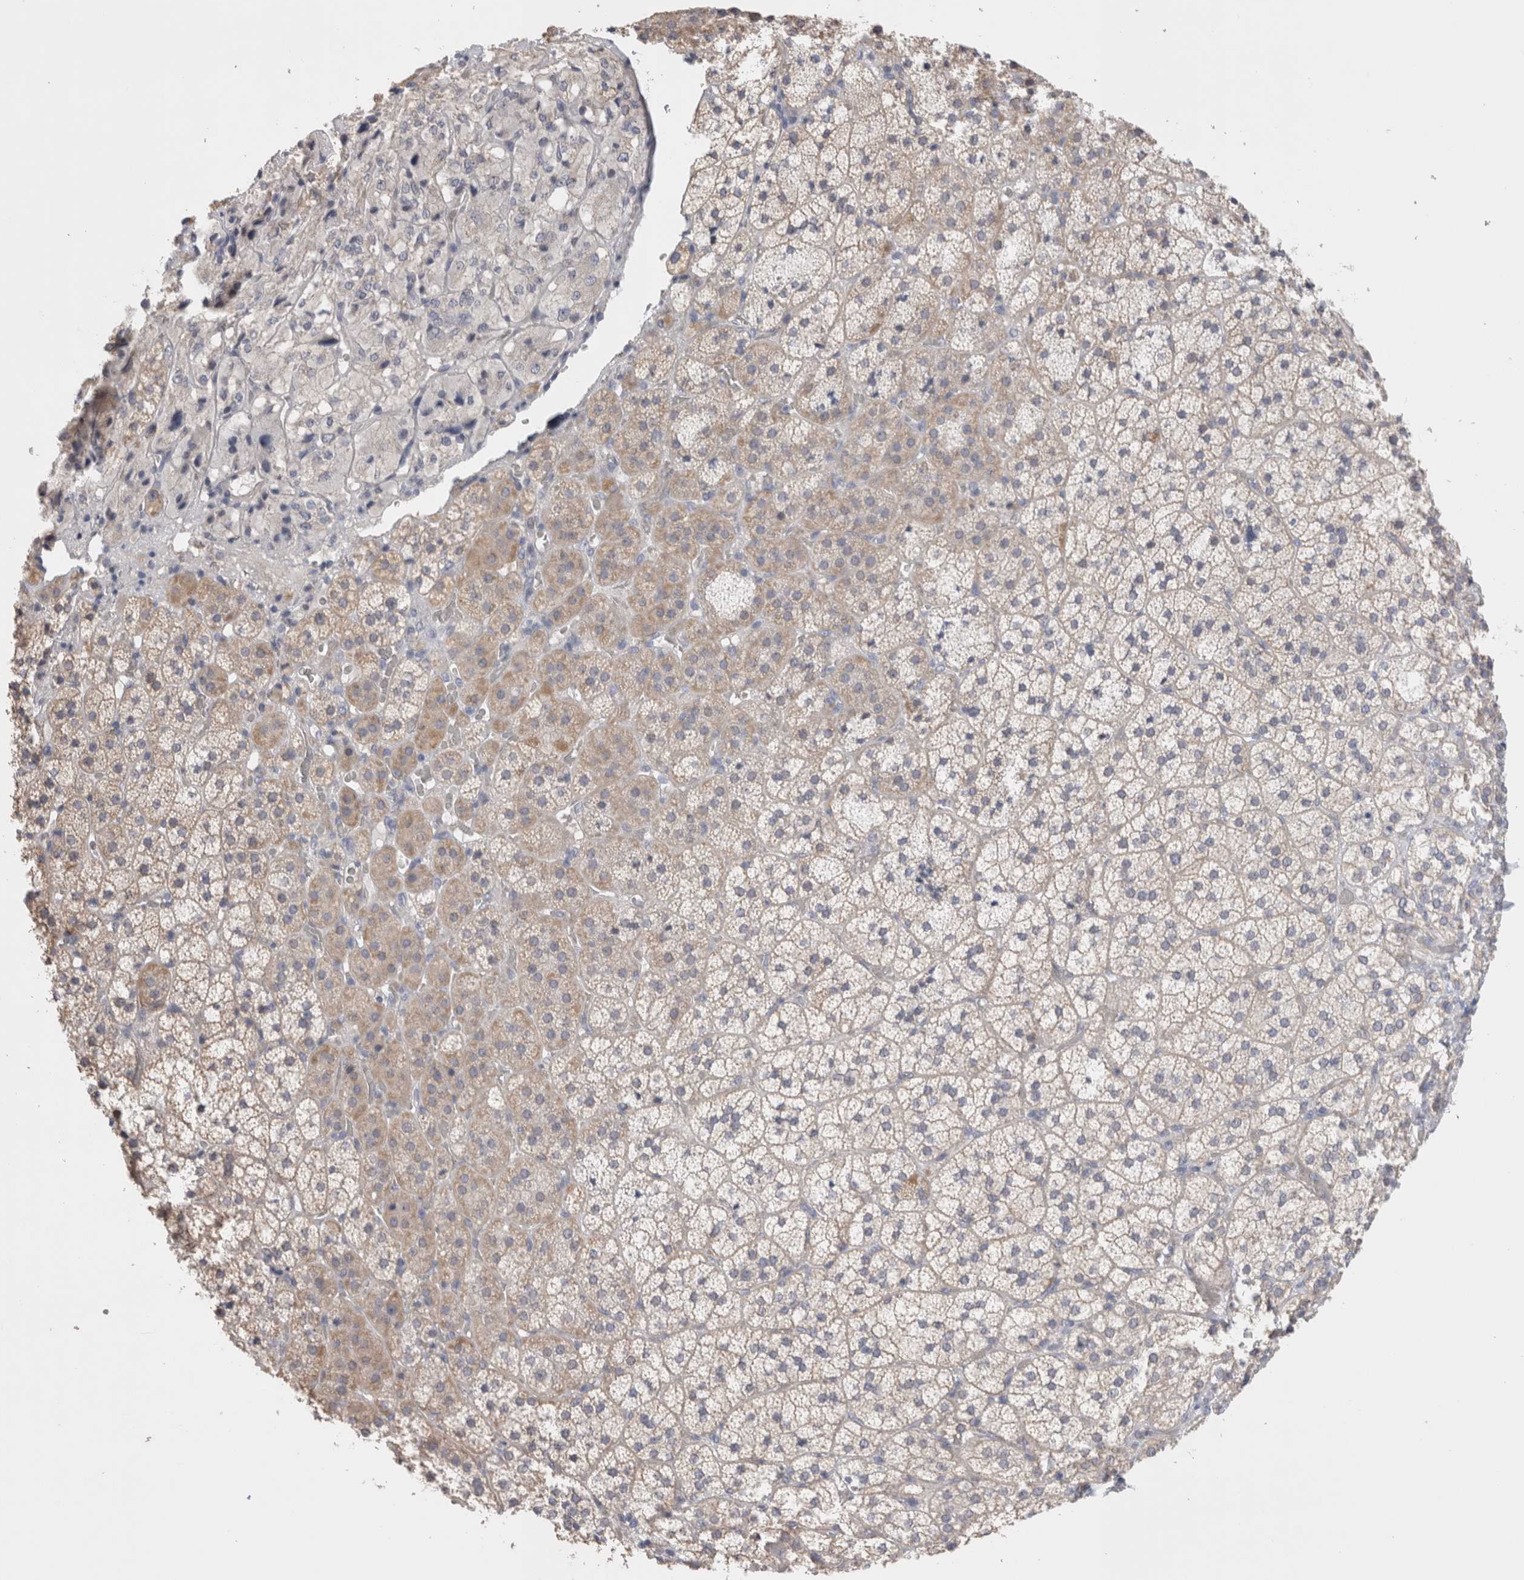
{"staining": {"intensity": "moderate", "quantity": "<25%", "location": "cytoplasmic/membranous"}, "tissue": "adrenal gland", "cell_type": "Glandular cells", "image_type": "normal", "snomed": [{"axis": "morphology", "description": "Normal tissue, NOS"}, {"axis": "topography", "description": "Adrenal gland"}], "caption": "Glandular cells exhibit low levels of moderate cytoplasmic/membranous positivity in approximately <25% of cells in benign human adrenal gland.", "gene": "DMD", "patient": {"sex": "female", "age": 44}}